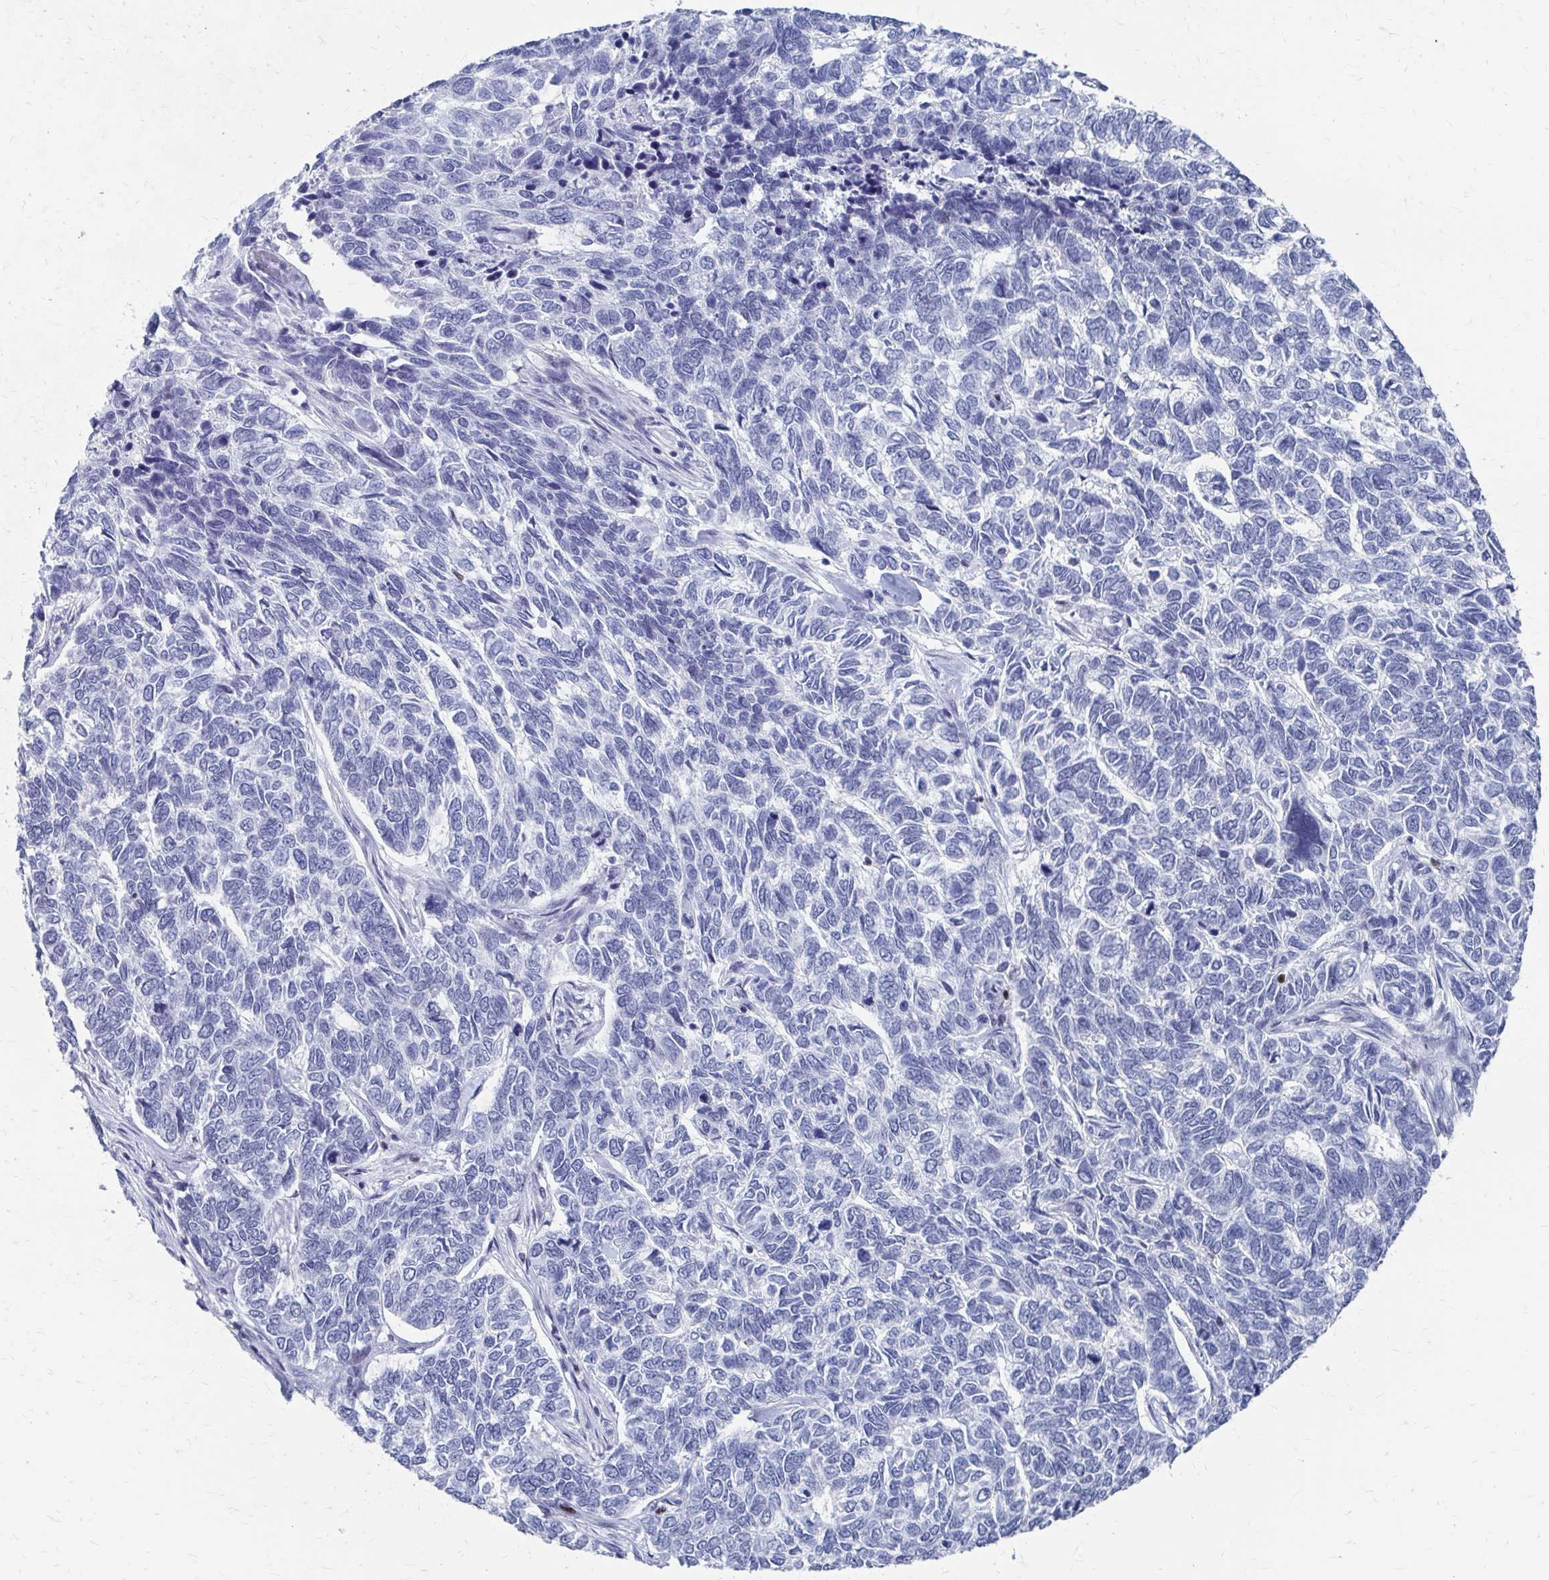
{"staining": {"intensity": "negative", "quantity": "none", "location": "none"}, "tissue": "skin cancer", "cell_type": "Tumor cells", "image_type": "cancer", "snomed": [{"axis": "morphology", "description": "Basal cell carcinoma"}, {"axis": "topography", "description": "Skin"}], "caption": "There is no significant staining in tumor cells of skin cancer.", "gene": "CDIN1", "patient": {"sex": "female", "age": 65}}